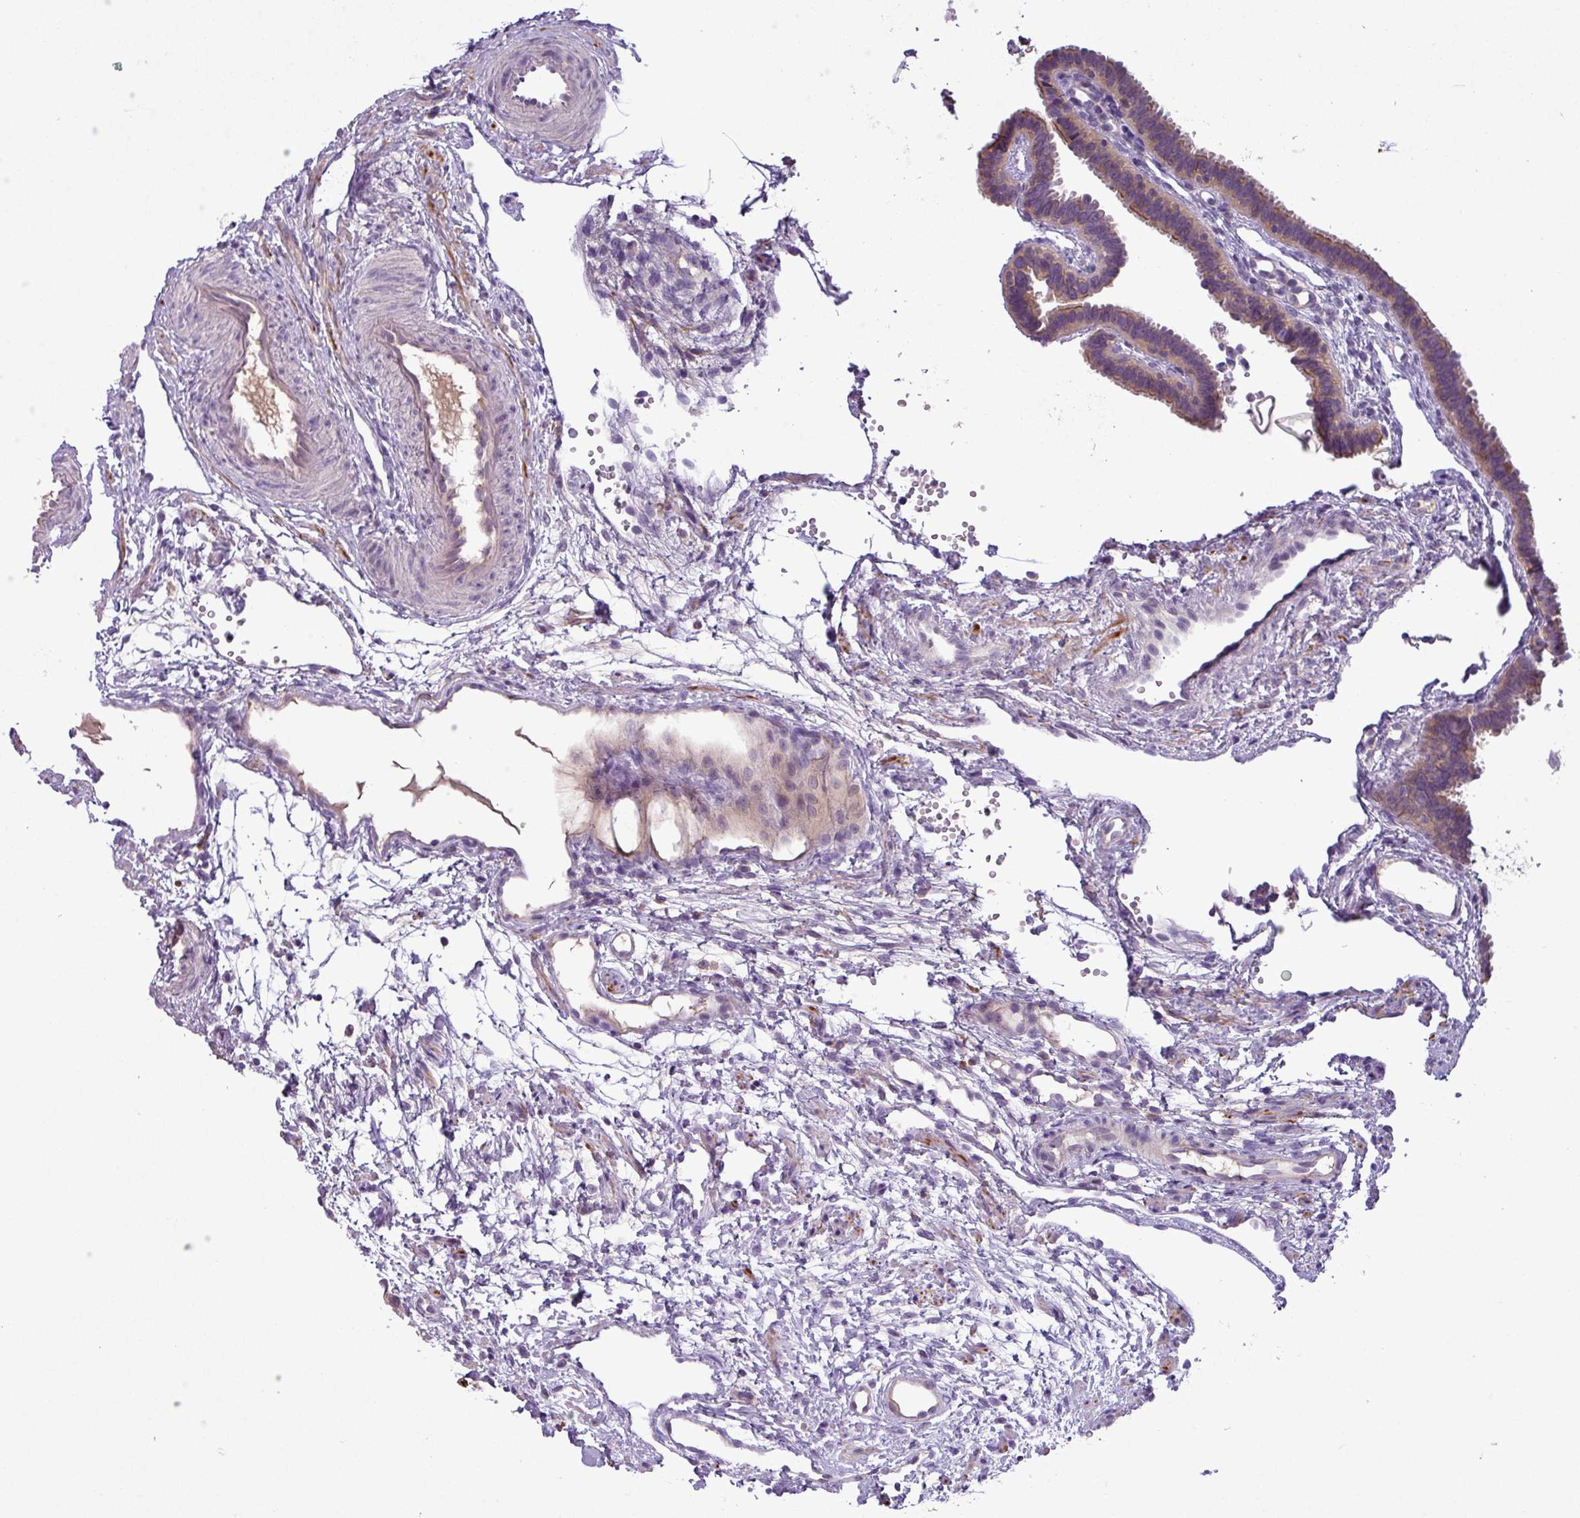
{"staining": {"intensity": "weak", "quantity": "25%-75%", "location": "cytoplasmic/membranous"}, "tissue": "fallopian tube", "cell_type": "Glandular cells", "image_type": "normal", "snomed": [{"axis": "morphology", "description": "Normal tissue, NOS"}, {"axis": "topography", "description": "Fallopian tube"}], "caption": "Immunohistochemistry (IHC) (DAB (3,3'-diaminobenzidine)) staining of benign human fallopian tube shows weak cytoplasmic/membranous protein positivity in approximately 25%-75% of glandular cells. The staining was performed using DAB (3,3'-diaminobenzidine), with brown indicating positive protein expression. Nuclei are stained blue with hematoxylin.", "gene": "TMEM62", "patient": {"sex": "female", "age": 37}}